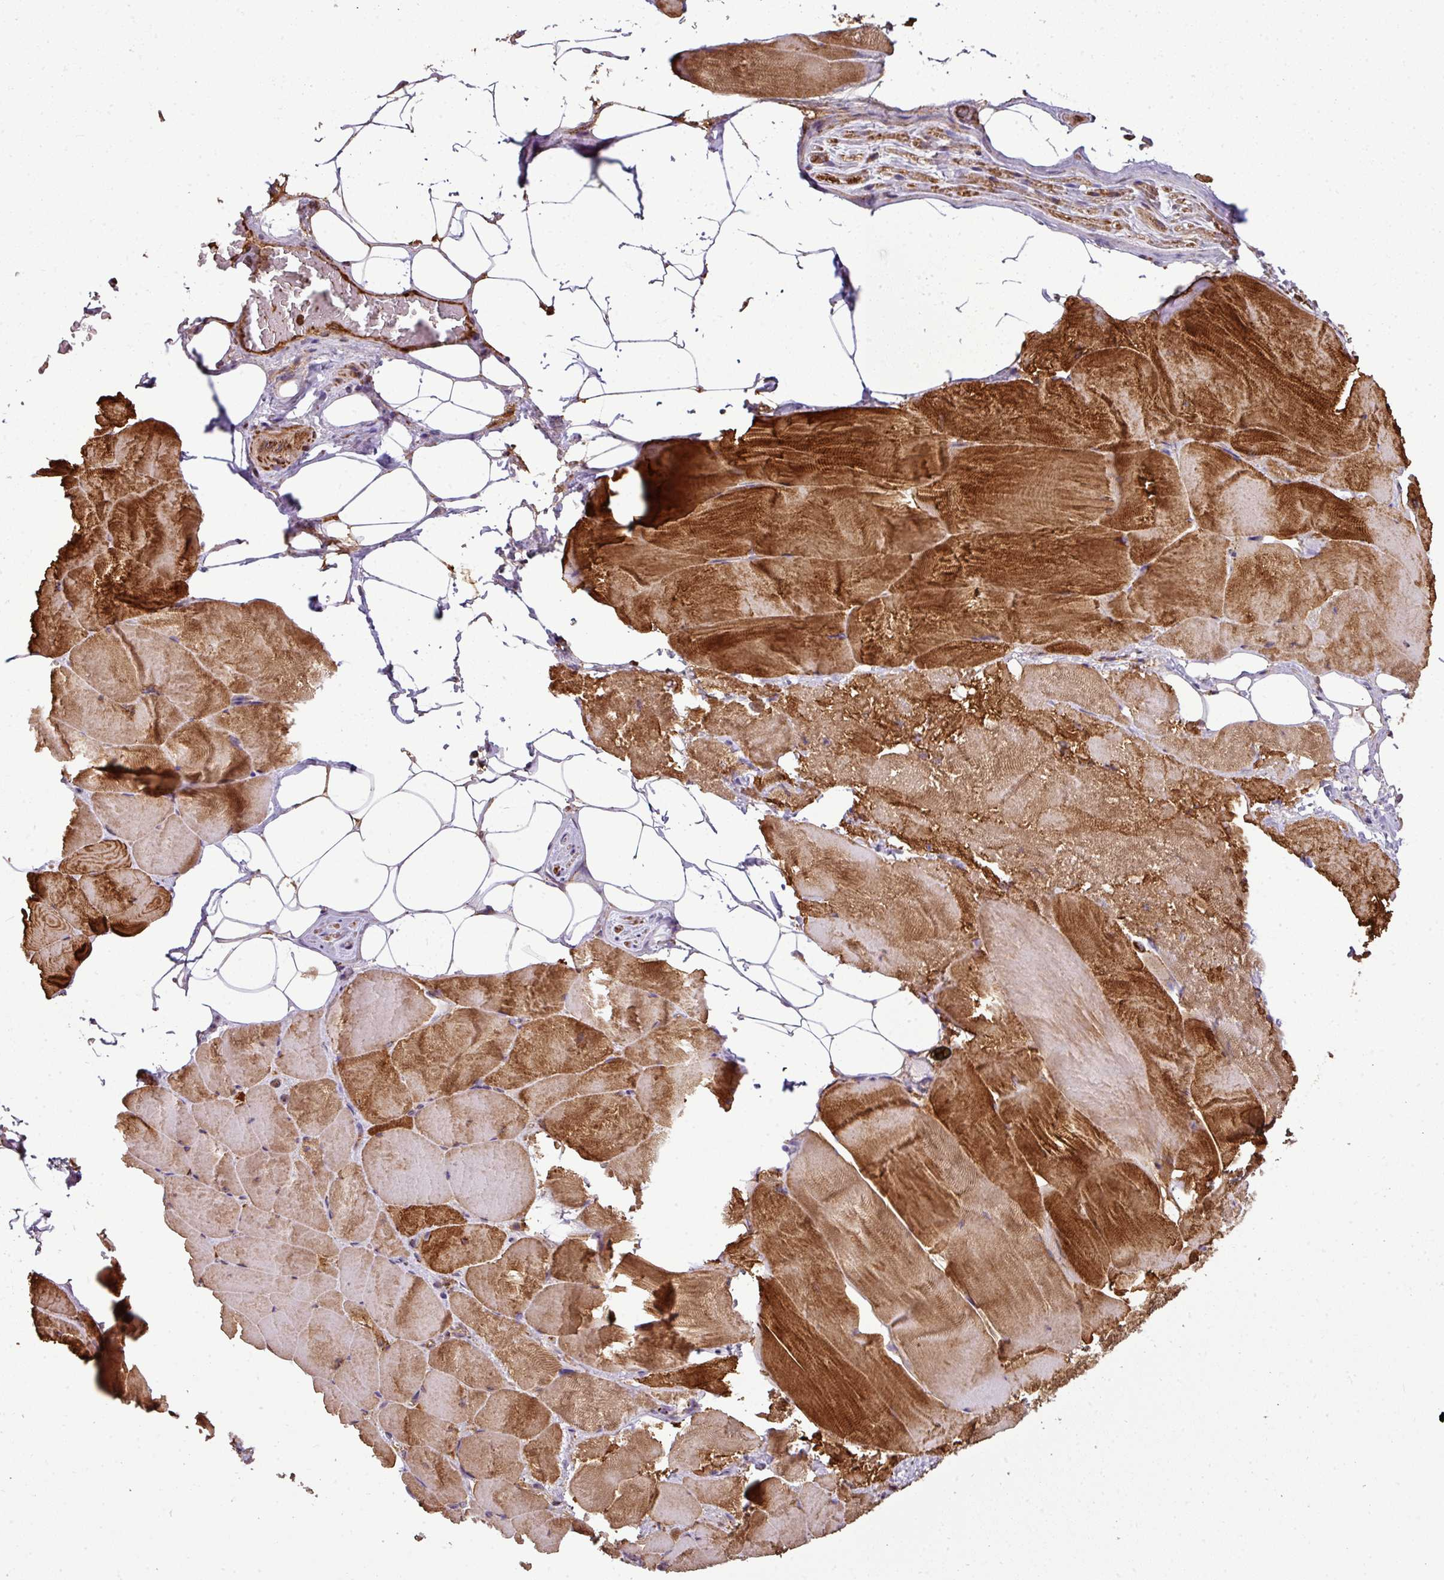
{"staining": {"intensity": "strong", "quantity": "25%-75%", "location": "cytoplasmic/membranous"}, "tissue": "skeletal muscle", "cell_type": "Myocytes", "image_type": "normal", "snomed": [{"axis": "morphology", "description": "Normal tissue, NOS"}, {"axis": "topography", "description": "Skeletal muscle"}], "caption": "An immunohistochemistry micrograph of unremarkable tissue is shown. Protein staining in brown highlights strong cytoplasmic/membranous positivity in skeletal muscle within myocytes.", "gene": "PRELID3B", "patient": {"sex": "female", "age": 64}}